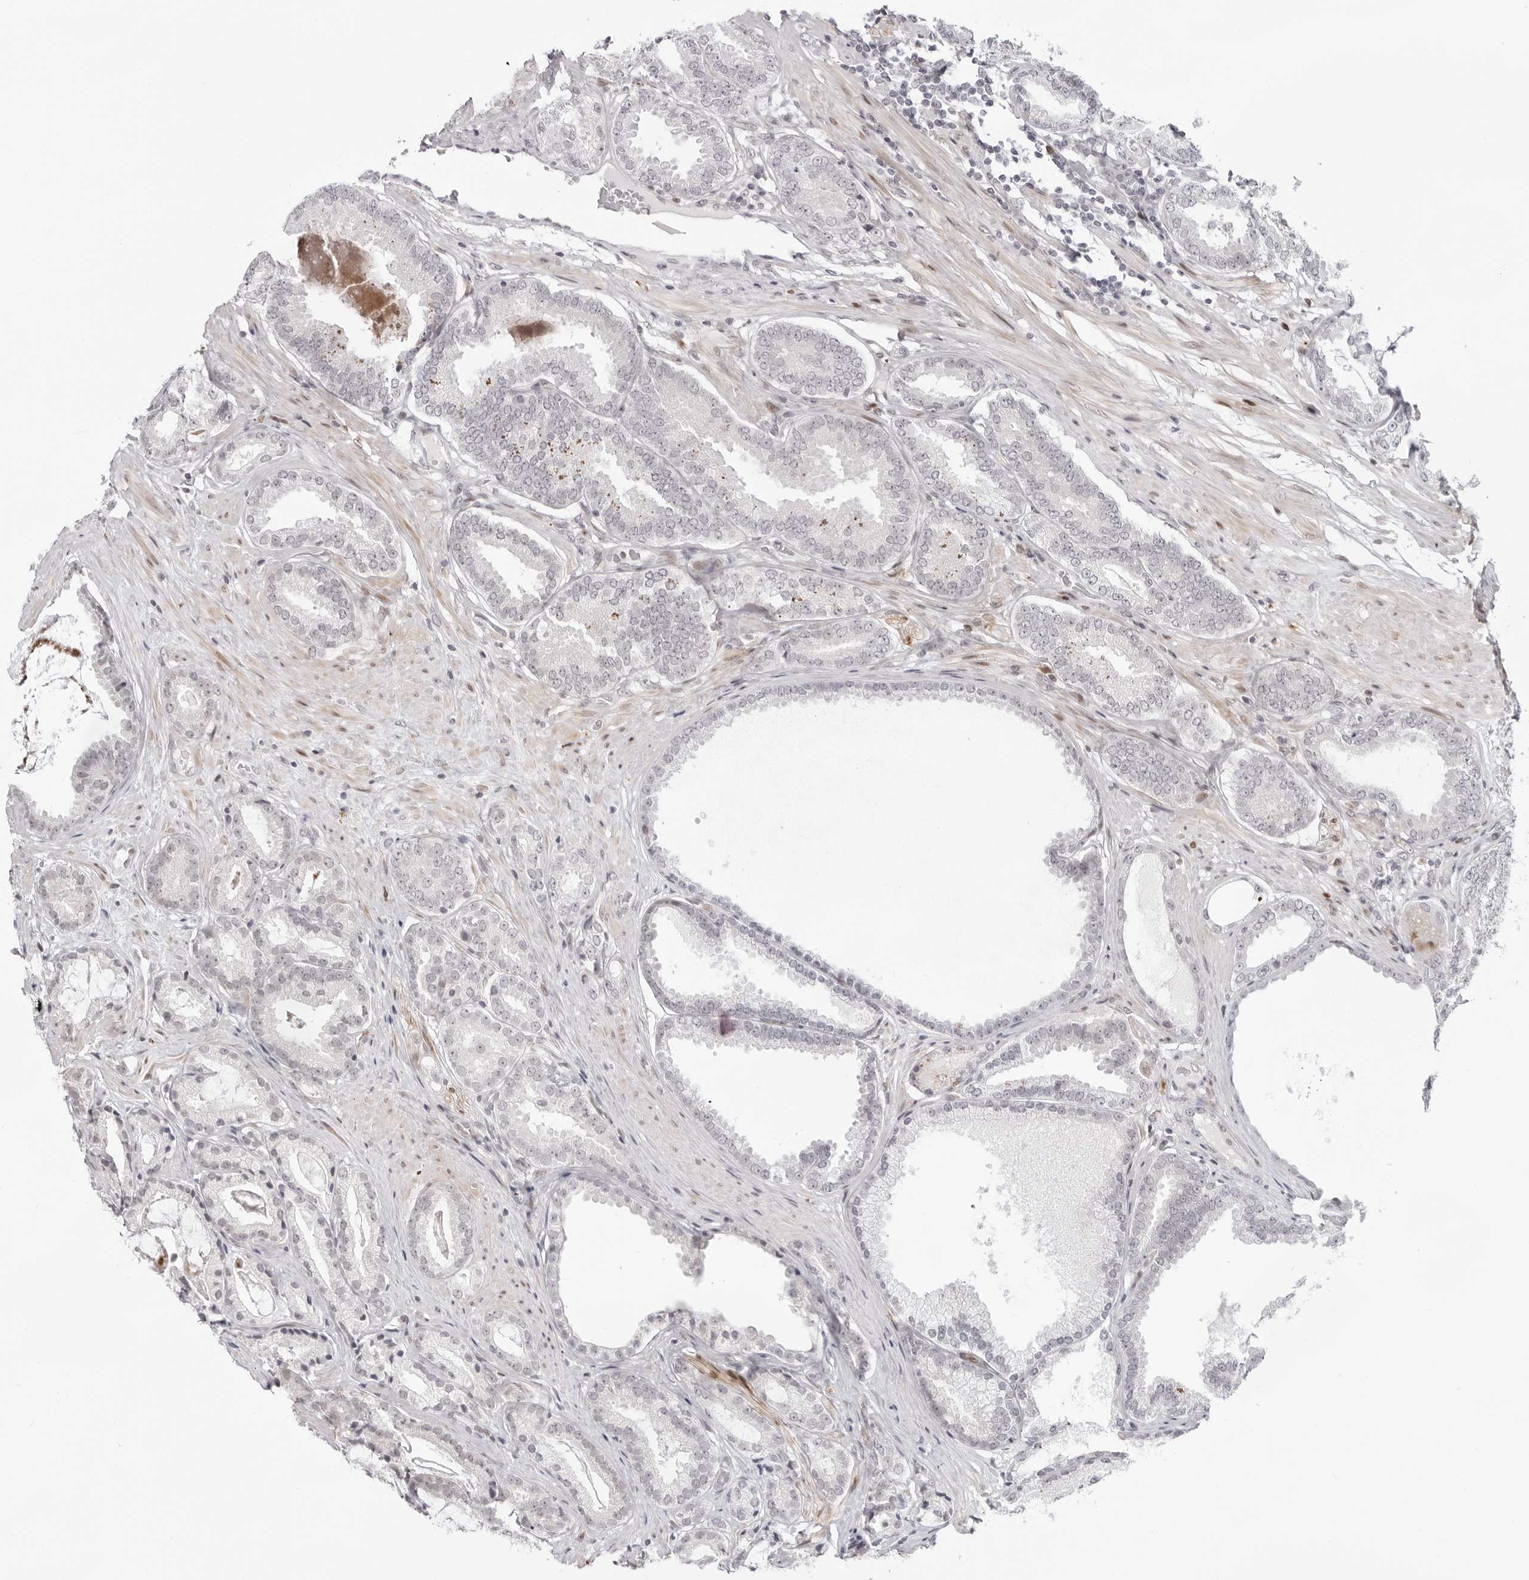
{"staining": {"intensity": "negative", "quantity": "none", "location": "none"}, "tissue": "prostate cancer", "cell_type": "Tumor cells", "image_type": "cancer", "snomed": [{"axis": "morphology", "description": "Adenocarcinoma, Low grade"}, {"axis": "topography", "description": "Prostate"}], "caption": "This histopathology image is of prostate cancer stained with IHC to label a protein in brown with the nuclei are counter-stained blue. There is no positivity in tumor cells.", "gene": "NTPCR", "patient": {"sex": "male", "age": 71}}